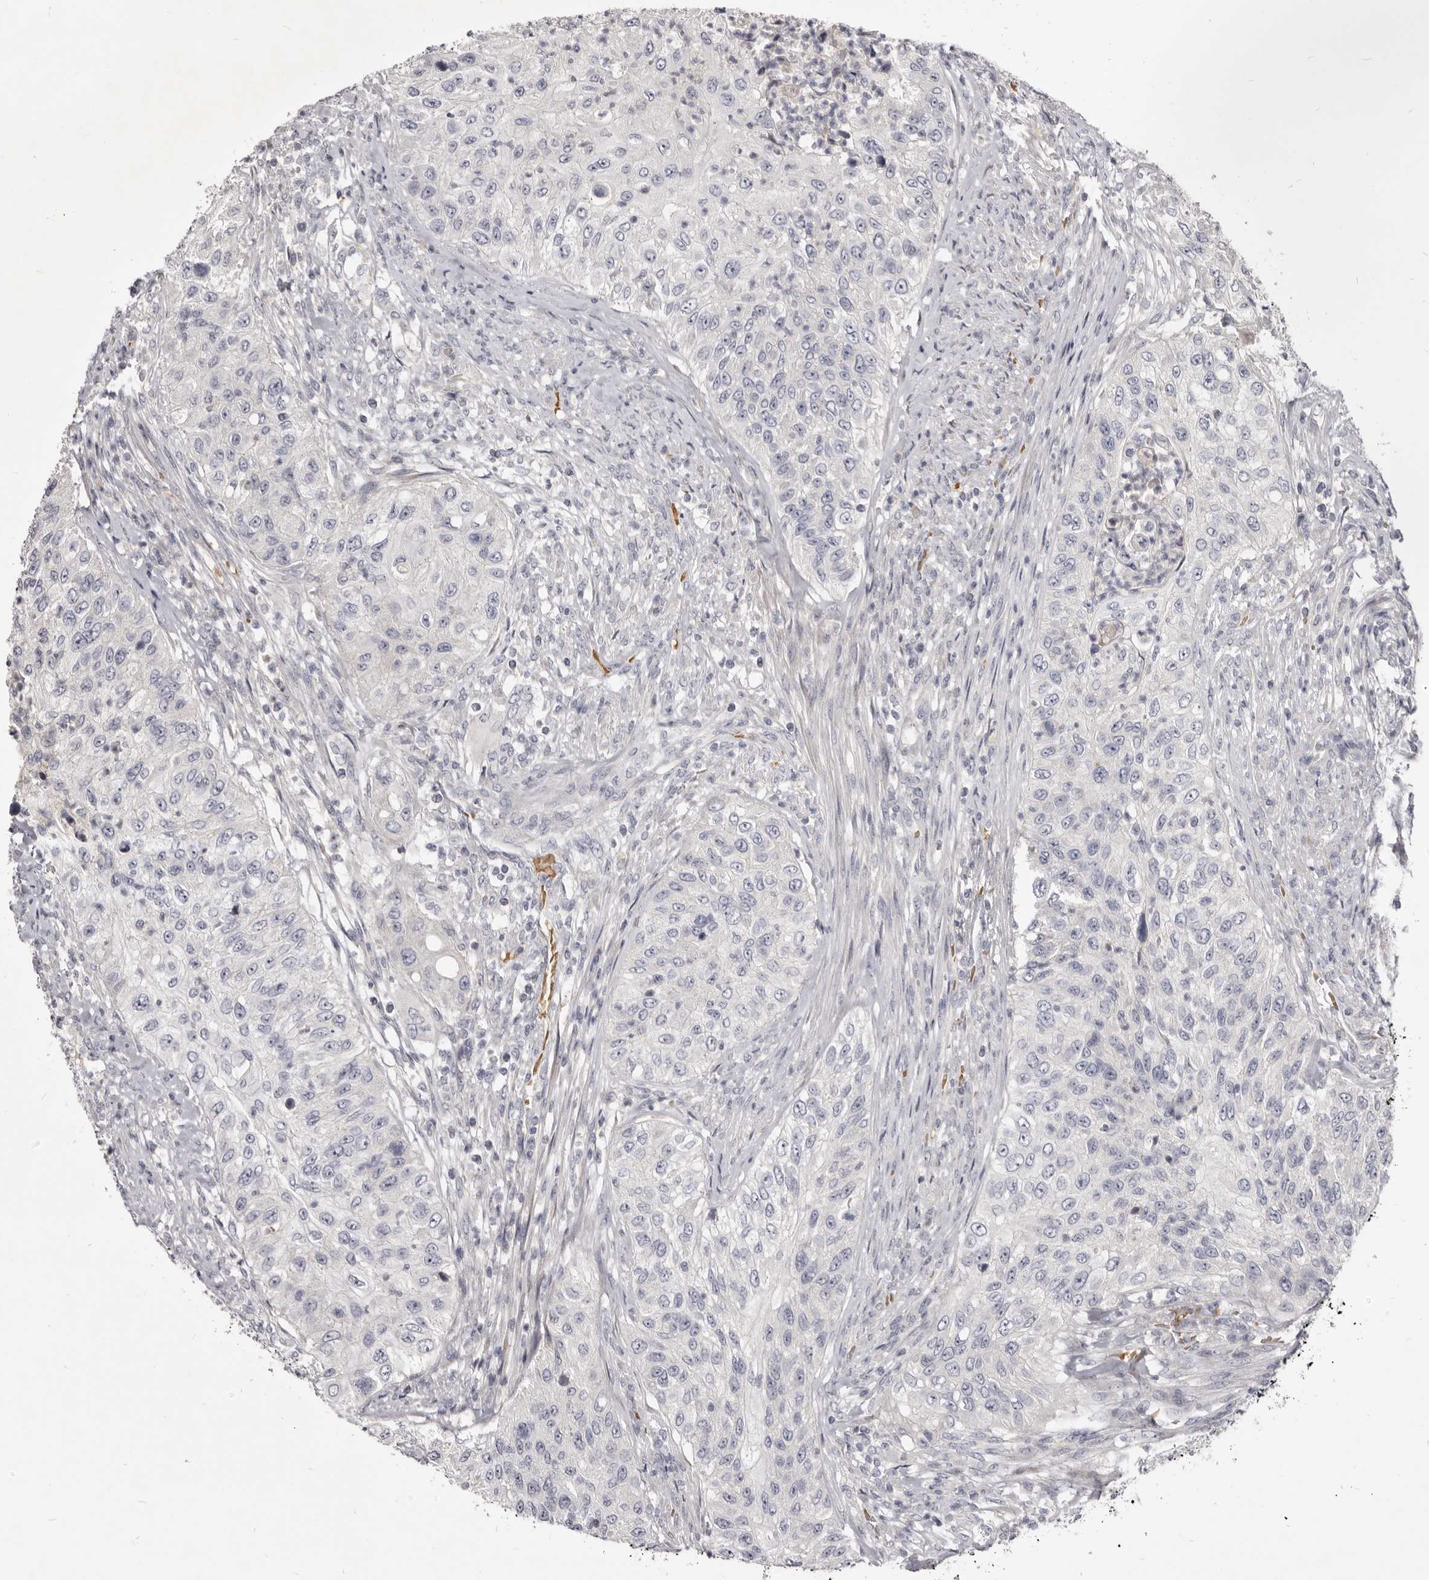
{"staining": {"intensity": "negative", "quantity": "none", "location": "none"}, "tissue": "urothelial cancer", "cell_type": "Tumor cells", "image_type": "cancer", "snomed": [{"axis": "morphology", "description": "Urothelial carcinoma, High grade"}, {"axis": "topography", "description": "Urinary bladder"}], "caption": "Tumor cells show no significant protein staining in urothelial cancer.", "gene": "KIF2B", "patient": {"sex": "female", "age": 60}}